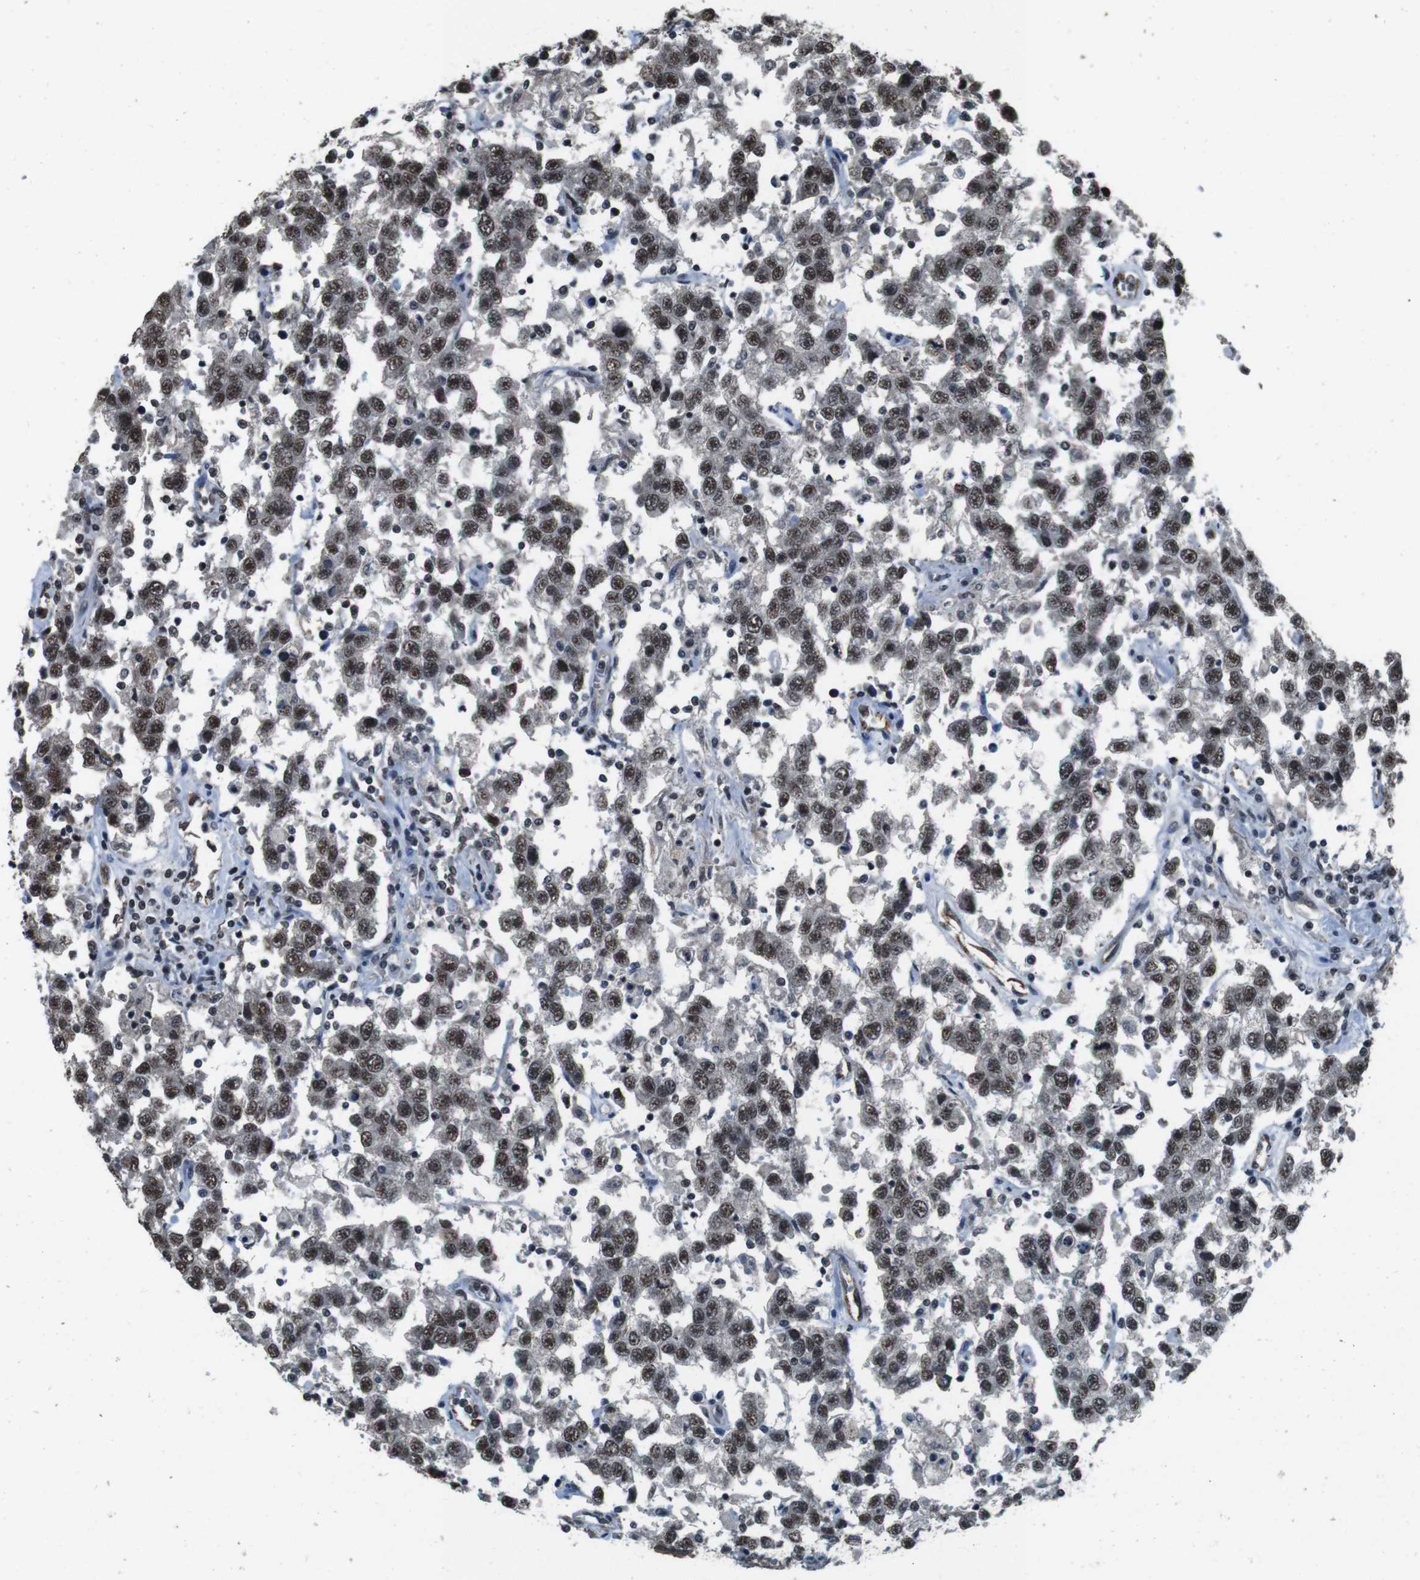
{"staining": {"intensity": "moderate", "quantity": ">75%", "location": "nuclear"}, "tissue": "testis cancer", "cell_type": "Tumor cells", "image_type": "cancer", "snomed": [{"axis": "morphology", "description": "Seminoma, NOS"}, {"axis": "topography", "description": "Testis"}], "caption": "Immunohistochemistry (IHC) of testis seminoma shows medium levels of moderate nuclear expression in about >75% of tumor cells.", "gene": "NR4A2", "patient": {"sex": "male", "age": 41}}